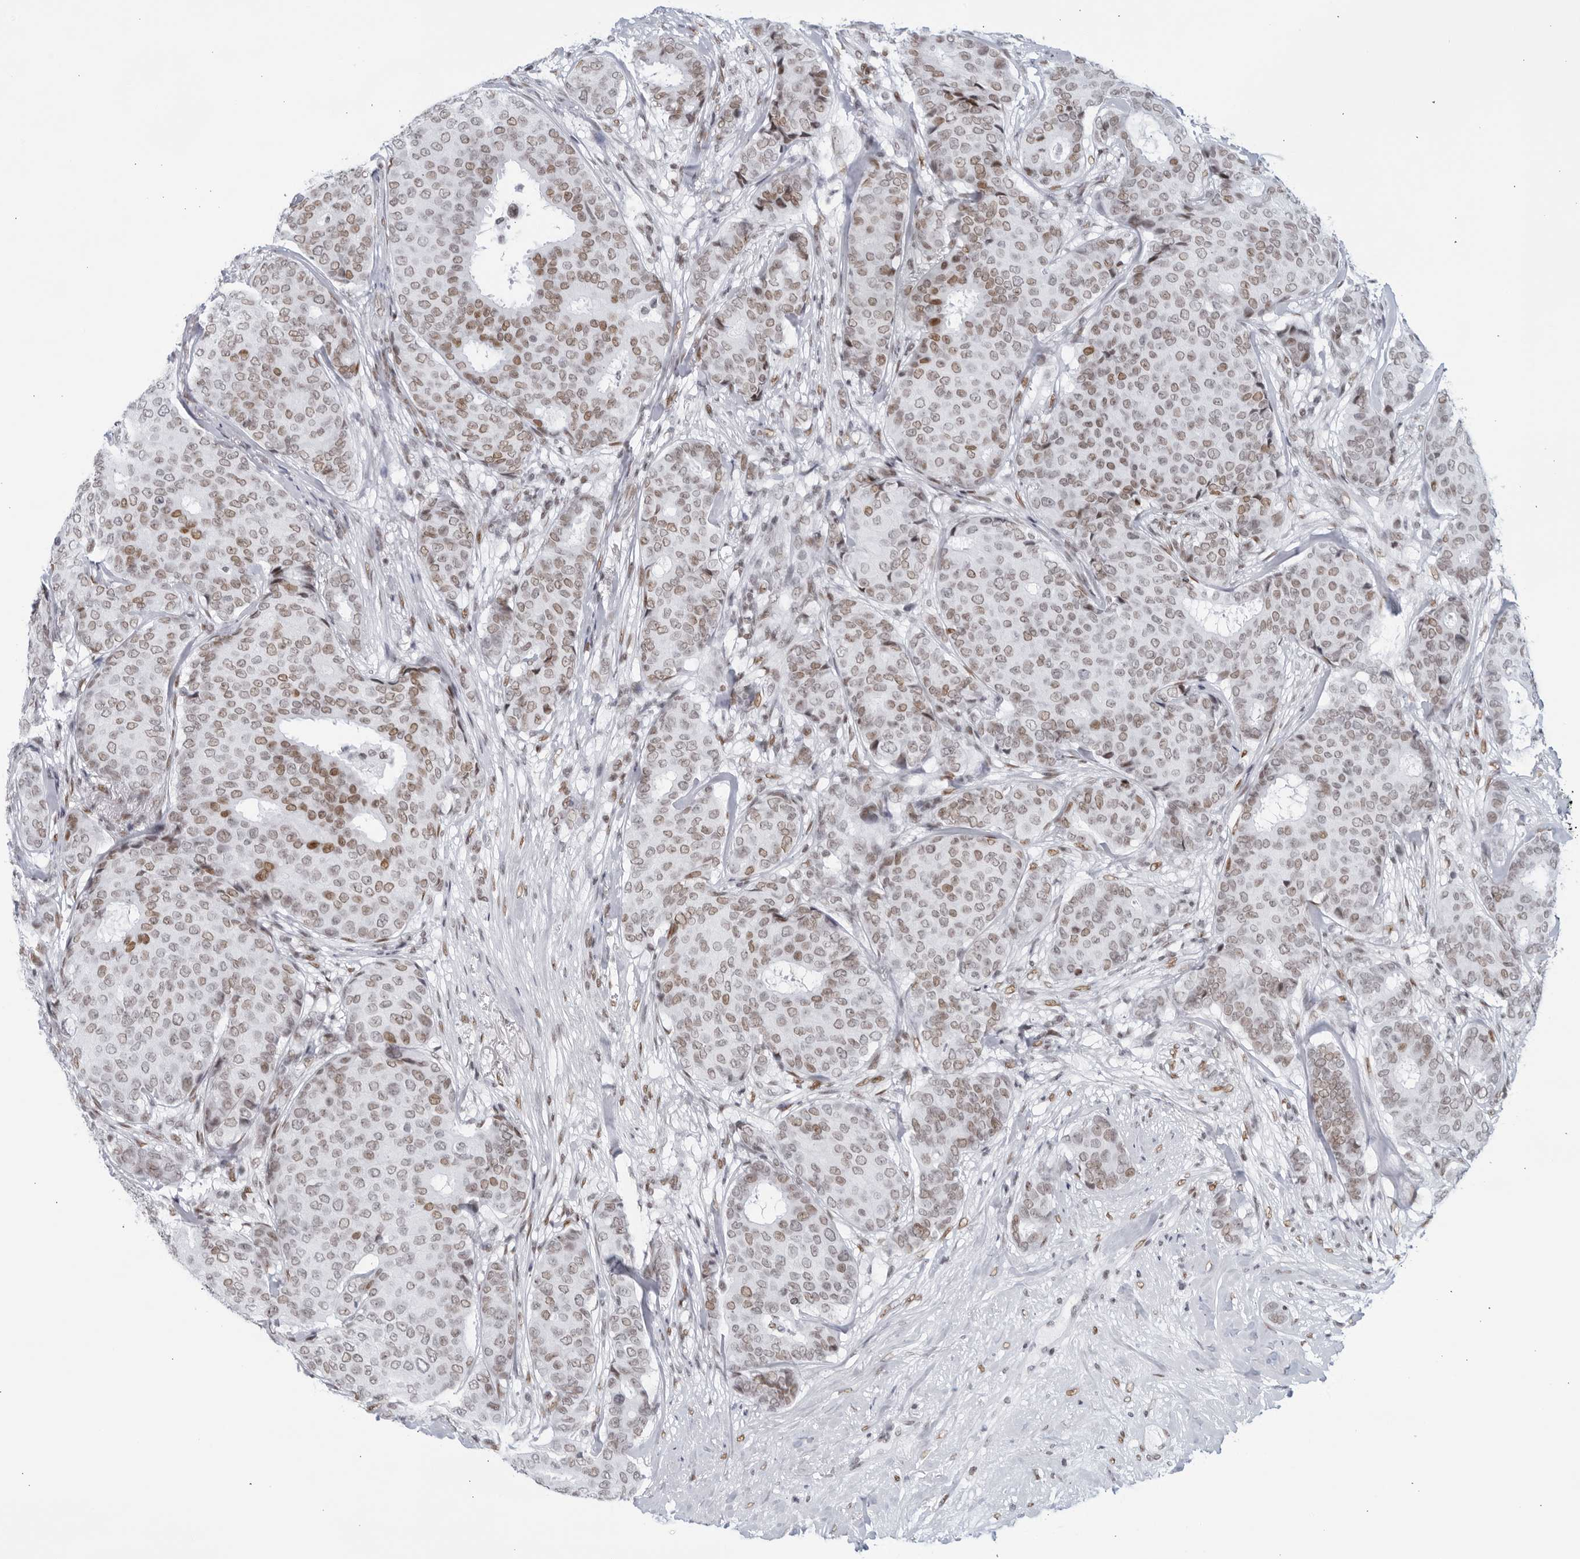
{"staining": {"intensity": "moderate", "quantity": "25%-75%", "location": "nuclear"}, "tissue": "breast cancer", "cell_type": "Tumor cells", "image_type": "cancer", "snomed": [{"axis": "morphology", "description": "Duct carcinoma"}, {"axis": "topography", "description": "Breast"}], "caption": "Invasive ductal carcinoma (breast) stained with DAB immunohistochemistry (IHC) exhibits medium levels of moderate nuclear positivity in about 25%-75% of tumor cells. The staining is performed using DAB (3,3'-diaminobenzidine) brown chromogen to label protein expression. The nuclei are counter-stained blue using hematoxylin.", "gene": "HP1BP3", "patient": {"sex": "female", "age": 75}}